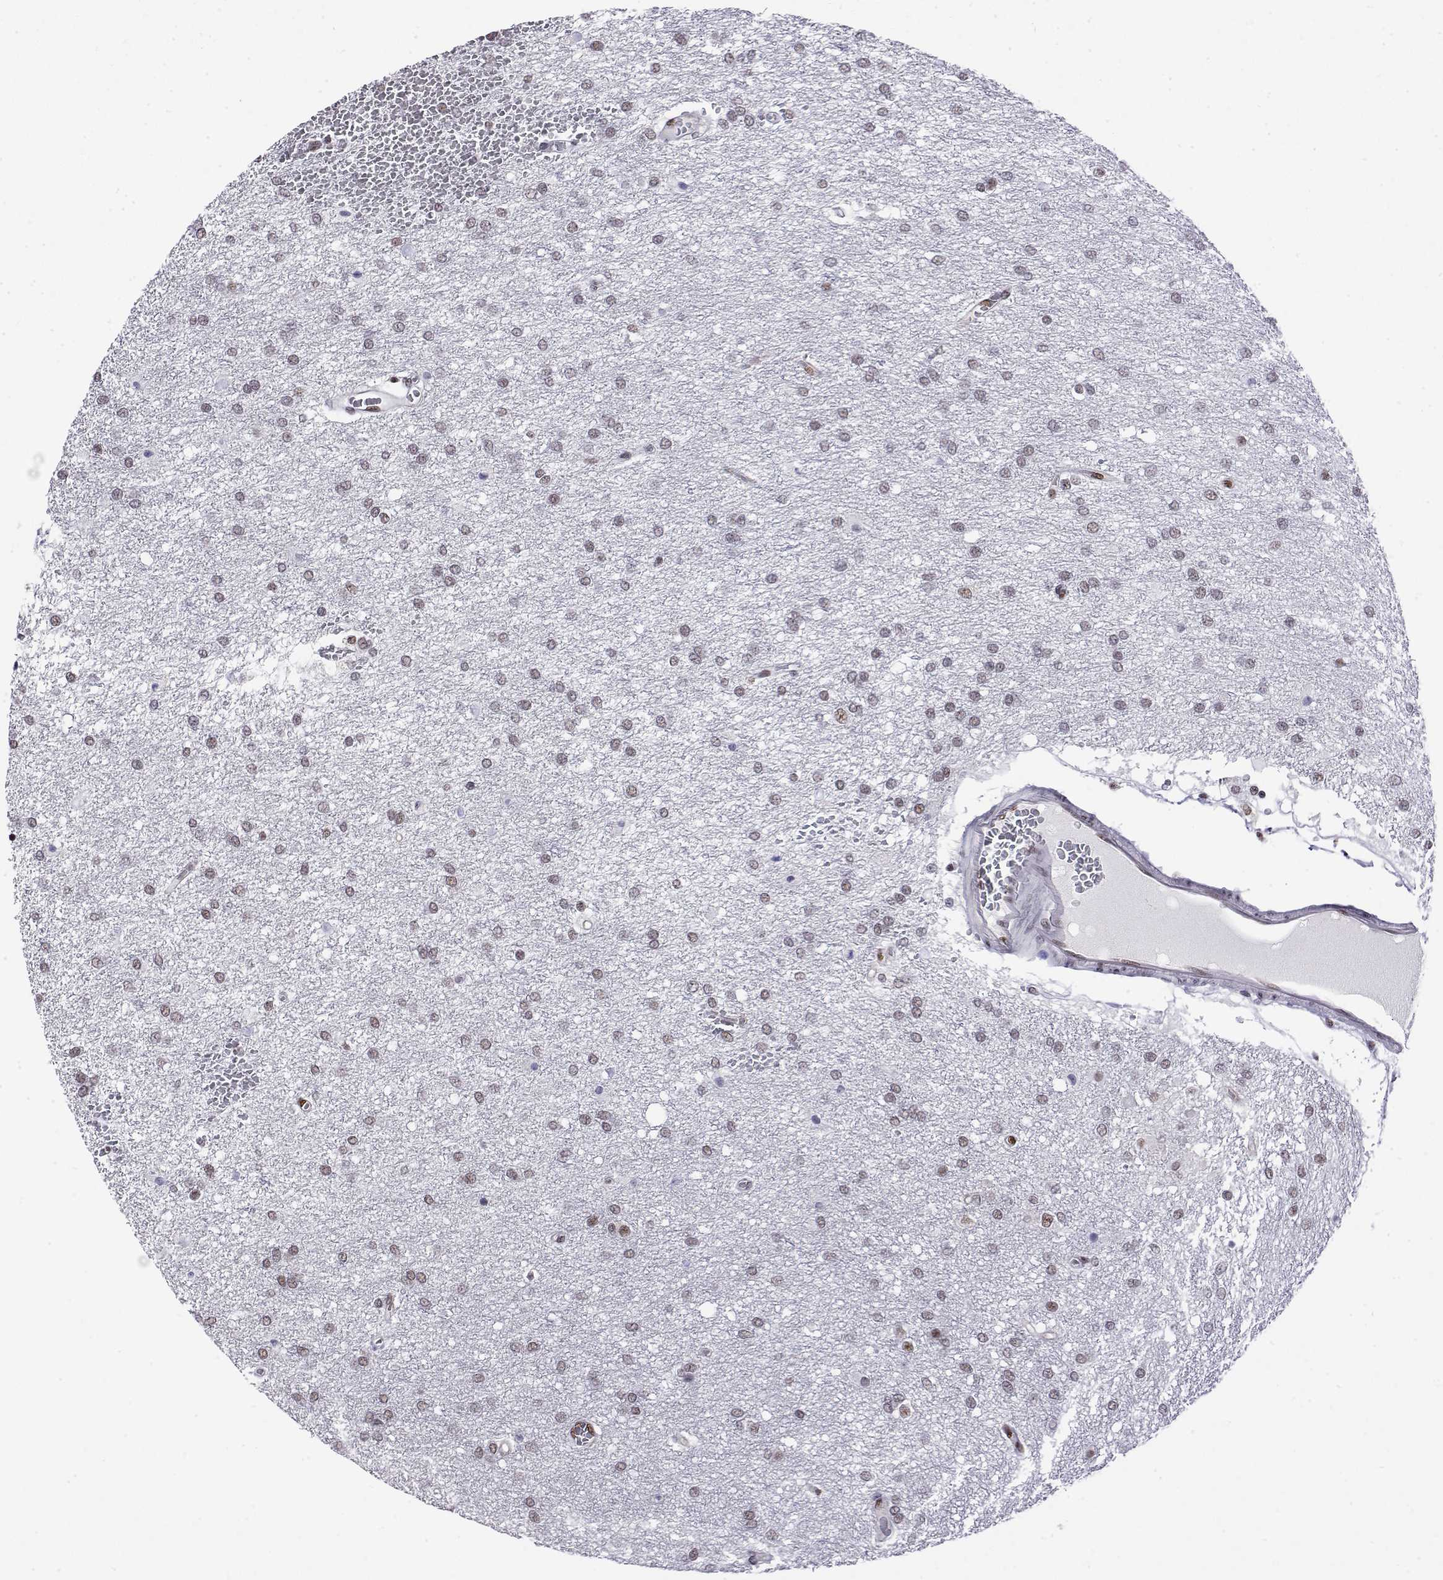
{"staining": {"intensity": "weak", "quantity": "25%-75%", "location": "nuclear"}, "tissue": "glioma", "cell_type": "Tumor cells", "image_type": "cancer", "snomed": [{"axis": "morphology", "description": "Glioma, malignant, High grade"}, {"axis": "topography", "description": "Brain"}], "caption": "Brown immunohistochemical staining in glioma demonstrates weak nuclear positivity in about 25%-75% of tumor cells. (brown staining indicates protein expression, while blue staining denotes nuclei).", "gene": "POLDIP3", "patient": {"sex": "female", "age": 61}}